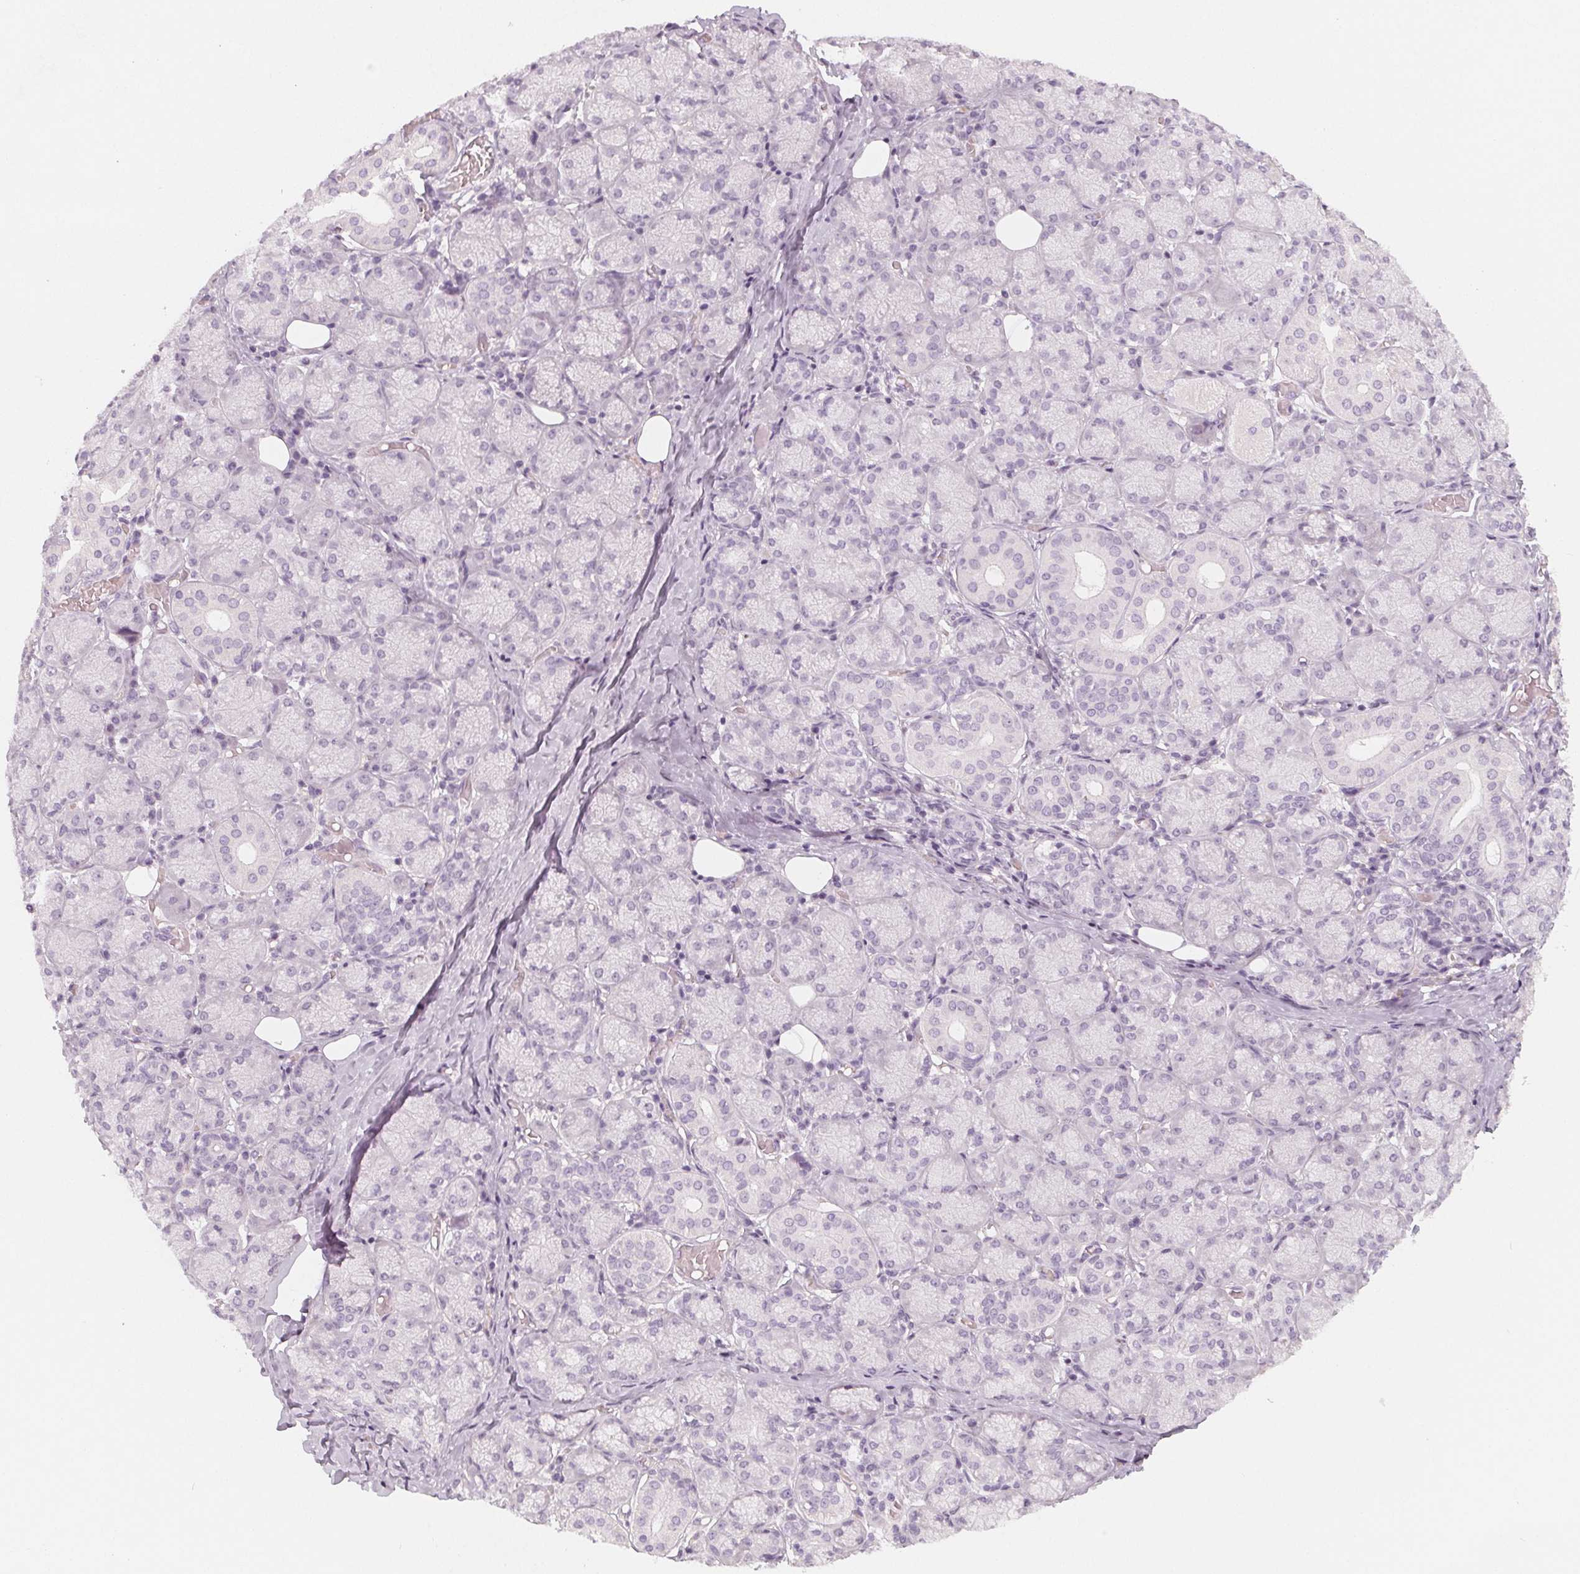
{"staining": {"intensity": "negative", "quantity": "none", "location": "none"}, "tissue": "salivary gland", "cell_type": "Glandular cells", "image_type": "normal", "snomed": [{"axis": "morphology", "description": "Normal tissue, NOS"}, {"axis": "topography", "description": "Salivary gland"}, {"axis": "topography", "description": "Peripheral nerve tissue"}], "caption": "Immunohistochemistry image of benign salivary gland: human salivary gland stained with DAB (3,3'-diaminobenzidine) shows no significant protein staining in glandular cells.", "gene": "MAP1A", "patient": {"sex": "female", "age": 24}}